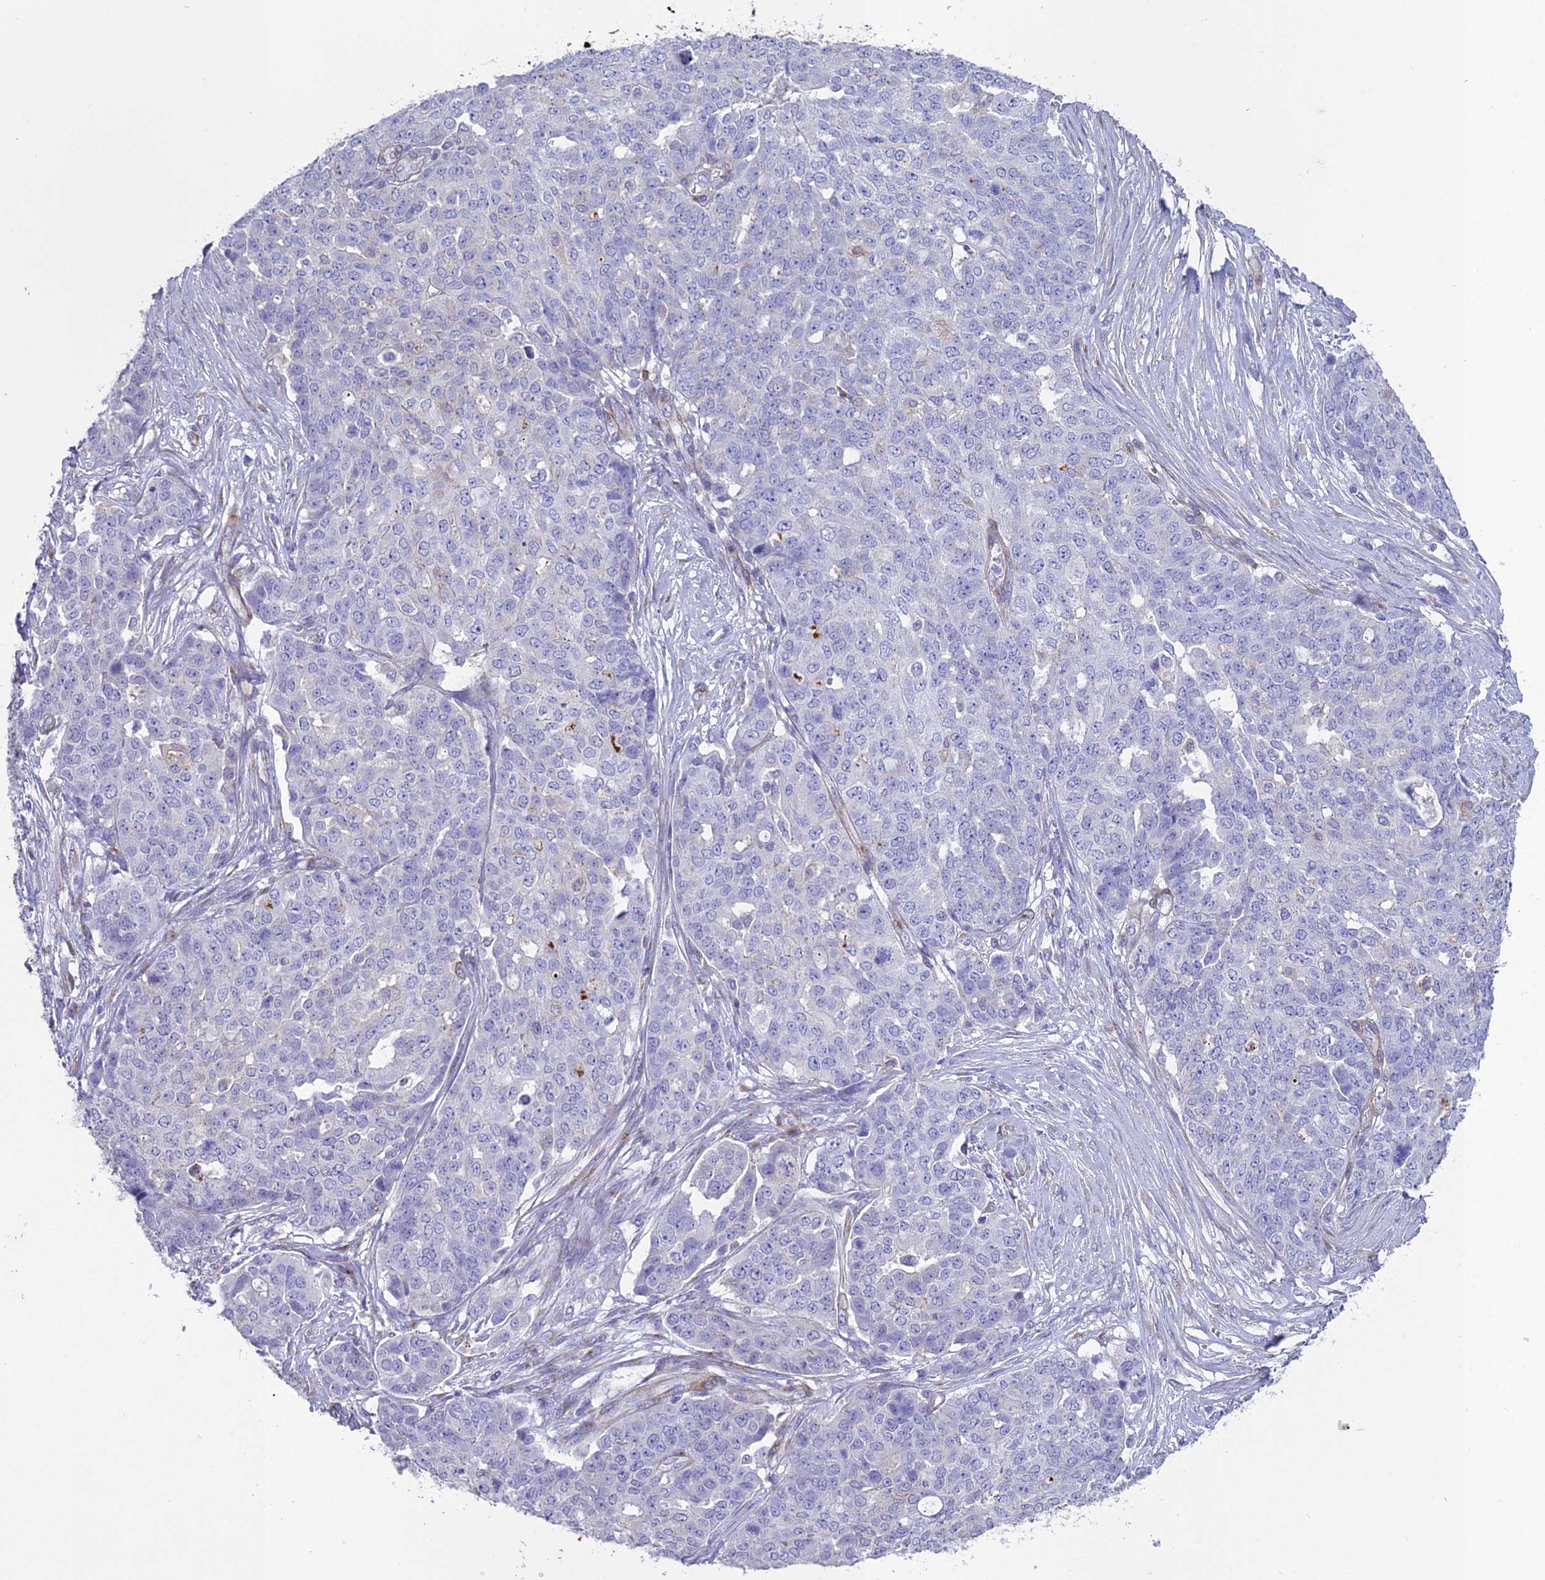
{"staining": {"intensity": "negative", "quantity": "none", "location": "none"}, "tissue": "ovarian cancer", "cell_type": "Tumor cells", "image_type": "cancer", "snomed": [{"axis": "morphology", "description": "Cystadenocarcinoma, serous, NOS"}, {"axis": "topography", "description": "Soft tissue"}, {"axis": "topography", "description": "Ovary"}], "caption": "Ovarian cancer (serous cystadenocarcinoma) was stained to show a protein in brown. There is no significant staining in tumor cells.", "gene": "TNS1", "patient": {"sex": "female", "age": 57}}